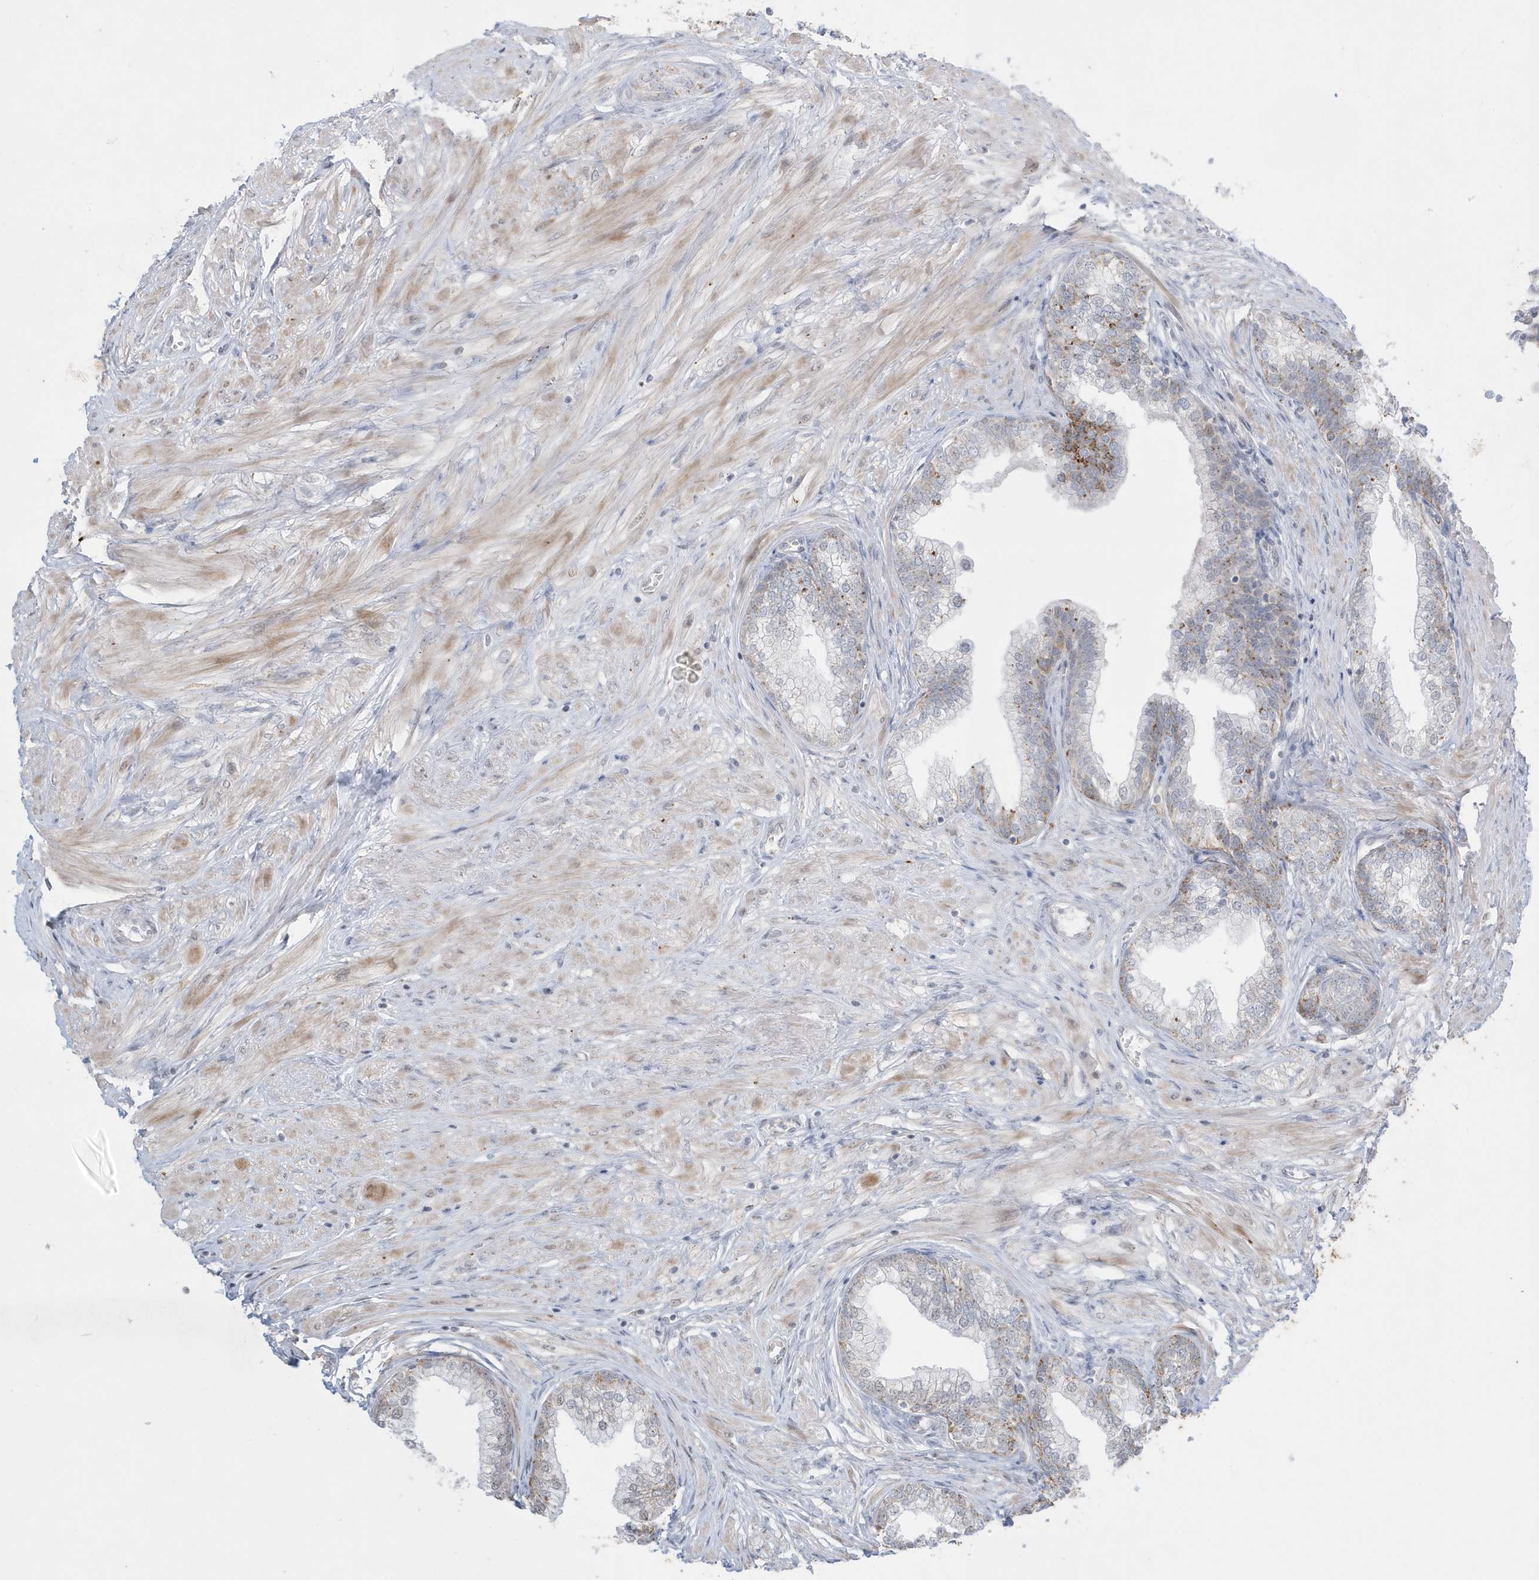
{"staining": {"intensity": "moderate", "quantity": "<25%", "location": "cytoplasmic/membranous"}, "tissue": "prostate", "cell_type": "Glandular cells", "image_type": "normal", "snomed": [{"axis": "morphology", "description": "Normal tissue, NOS"}, {"axis": "morphology", "description": "Urothelial carcinoma, Low grade"}, {"axis": "topography", "description": "Urinary bladder"}, {"axis": "topography", "description": "Prostate"}], "caption": "Immunohistochemistry (IHC) photomicrograph of unremarkable prostate stained for a protein (brown), which shows low levels of moderate cytoplasmic/membranous positivity in about <25% of glandular cells.", "gene": "FNDC1", "patient": {"sex": "male", "age": 60}}